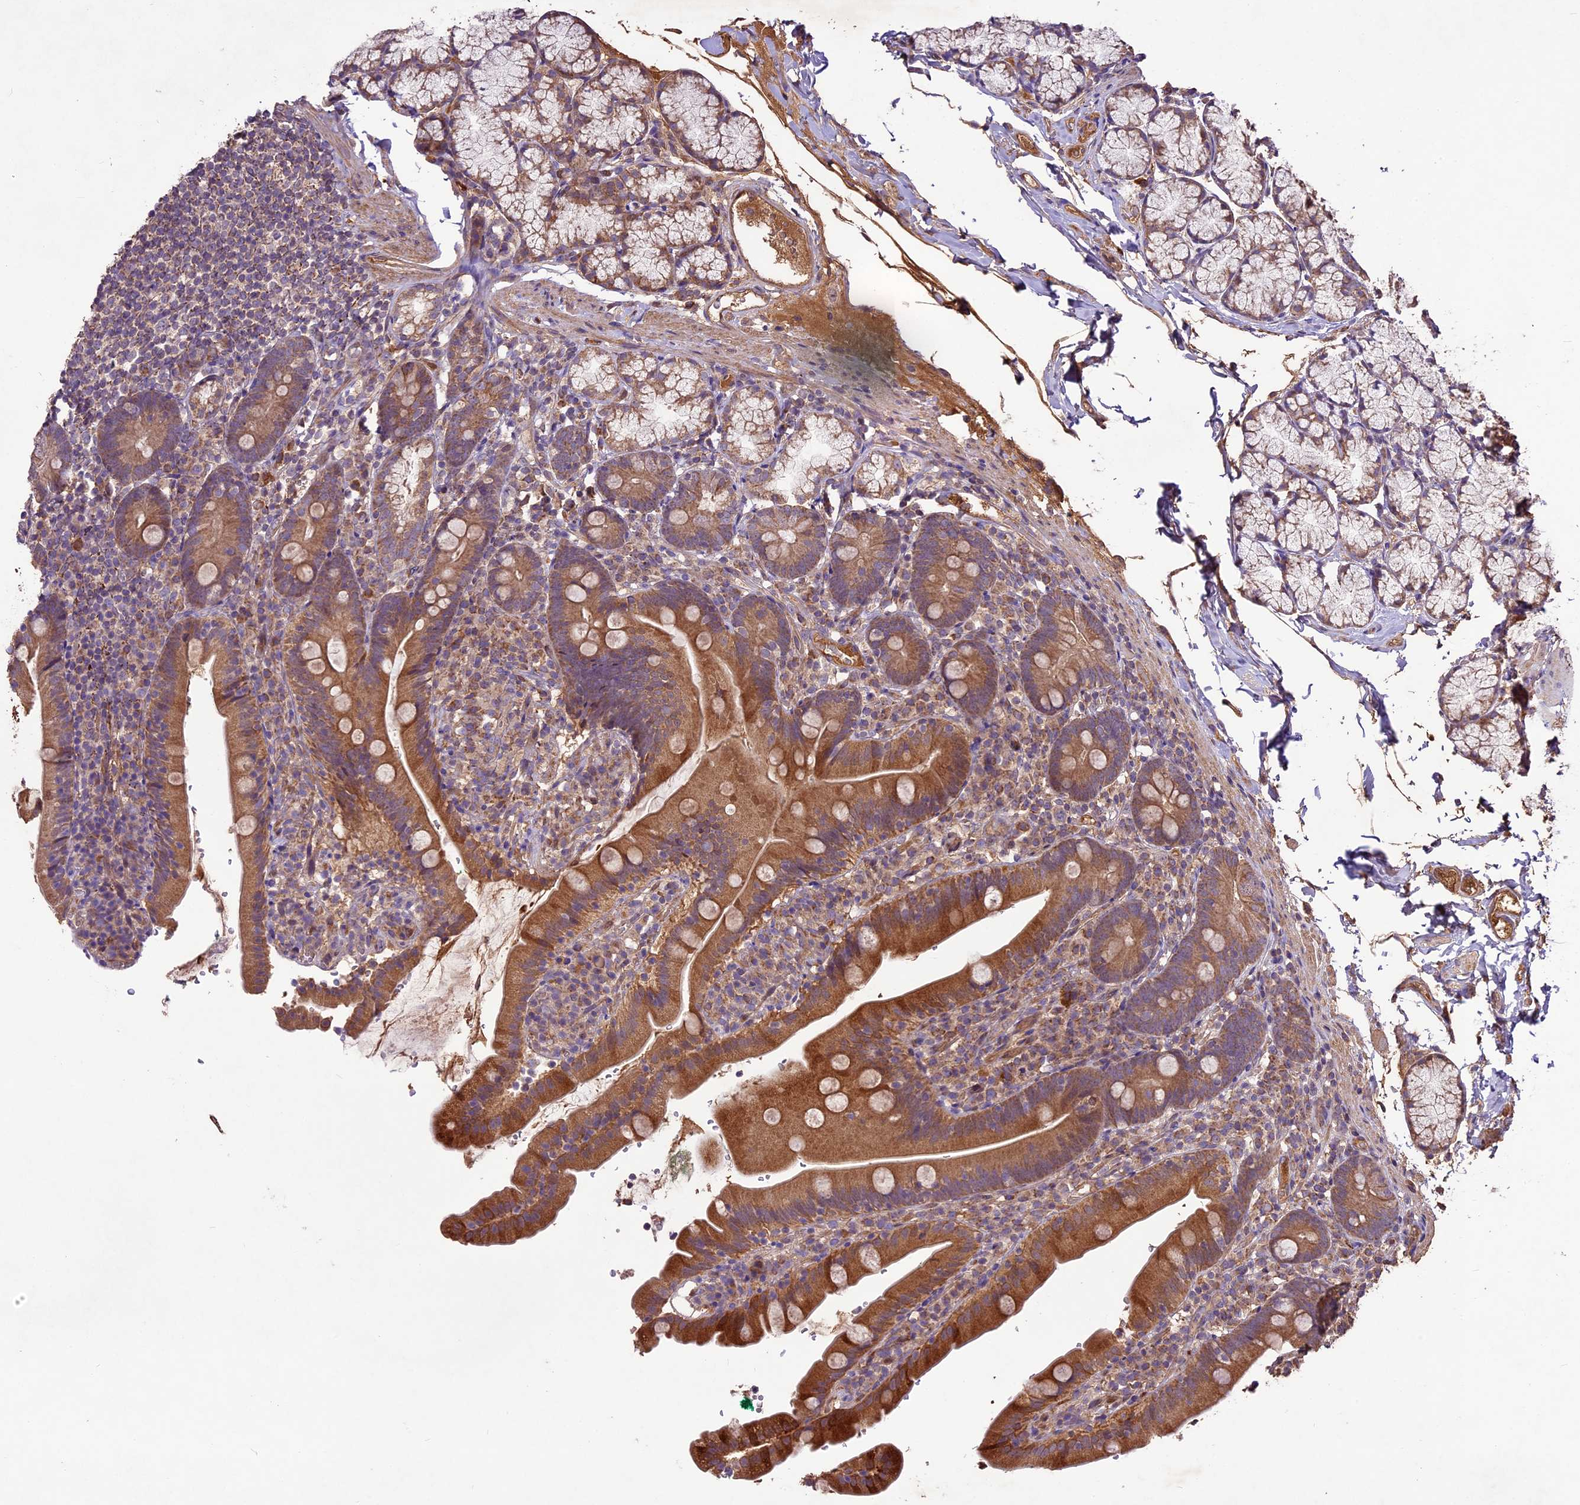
{"staining": {"intensity": "strong", "quantity": ">75%", "location": "cytoplasmic/membranous"}, "tissue": "duodenum", "cell_type": "Glandular cells", "image_type": "normal", "snomed": [{"axis": "morphology", "description": "Normal tissue, NOS"}, {"axis": "topography", "description": "Duodenum"}], "caption": "Protein expression analysis of unremarkable human duodenum reveals strong cytoplasmic/membranous staining in approximately >75% of glandular cells. Nuclei are stained in blue.", "gene": "CRLF1", "patient": {"sex": "female", "age": 67}}